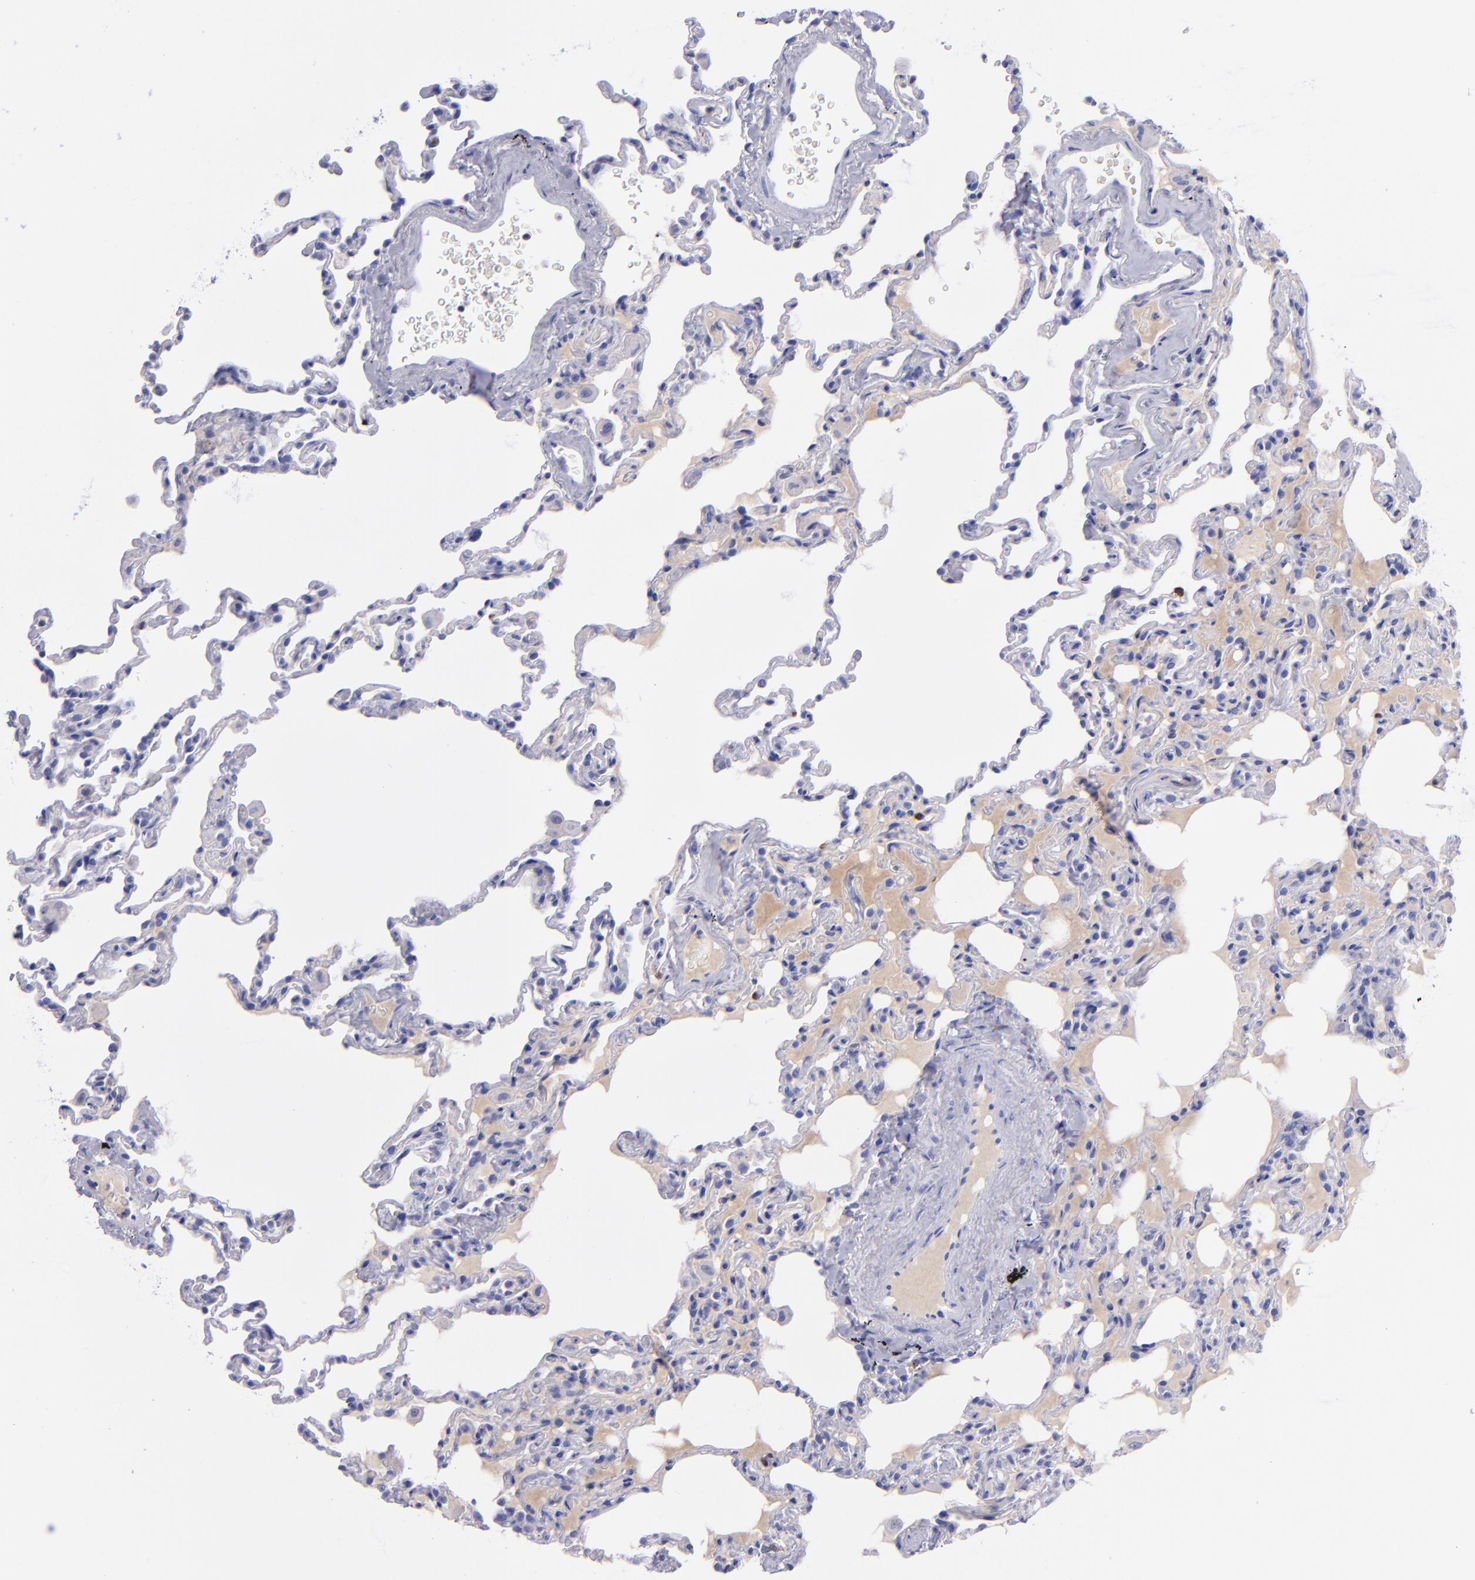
{"staining": {"intensity": "negative", "quantity": "none", "location": "none"}, "tissue": "lung", "cell_type": "Alveolar cells", "image_type": "normal", "snomed": [{"axis": "morphology", "description": "Normal tissue, NOS"}, {"axis": "topography", "description": "Lung"}], "caption": "Lung stained for a protein using immunohistochemistry (IHC) exhibits no staining alveolar cells.", "gene": "CD37", "patient": {"sex": "male", "age": 59}}